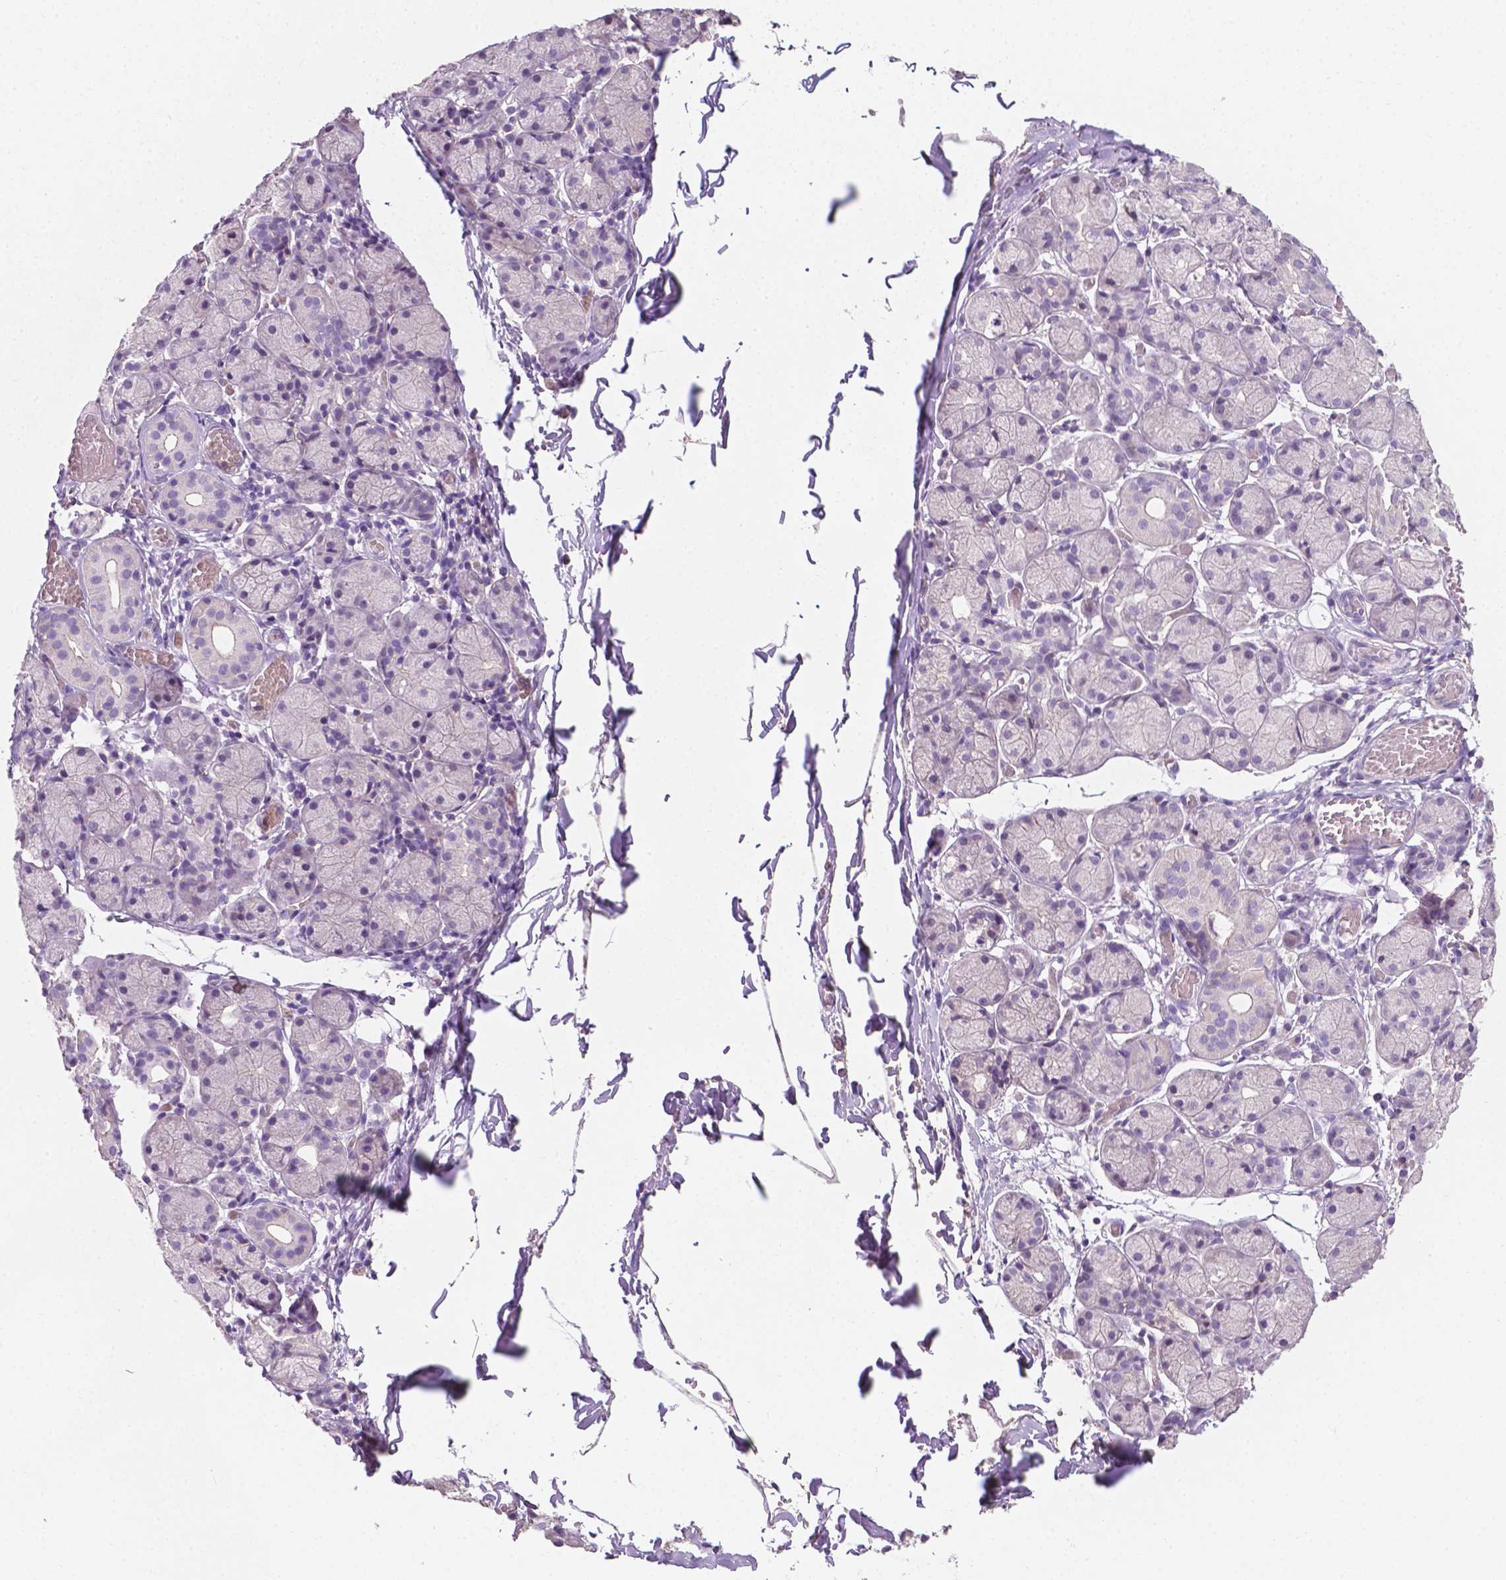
{"staining": {"intensity": "negative", "quantity": "none", "location": "none"}, "tissue": "salivary gland", "cell_type": "Glandular cells", "image_type": "normal", "snomed": [{"axis": "morphology", "description": "Normal tissue, NOS"}, {"axis": "topography", "description": "Salivary gland"}, {"axis": "topography", "description": "Peripheral nerve tissue"}], "caption": "Glandular cells show no significant protein positivity in normal salivary gland.", "gene": "EGFR", "patient": {"sex": "female", "age": 24}}